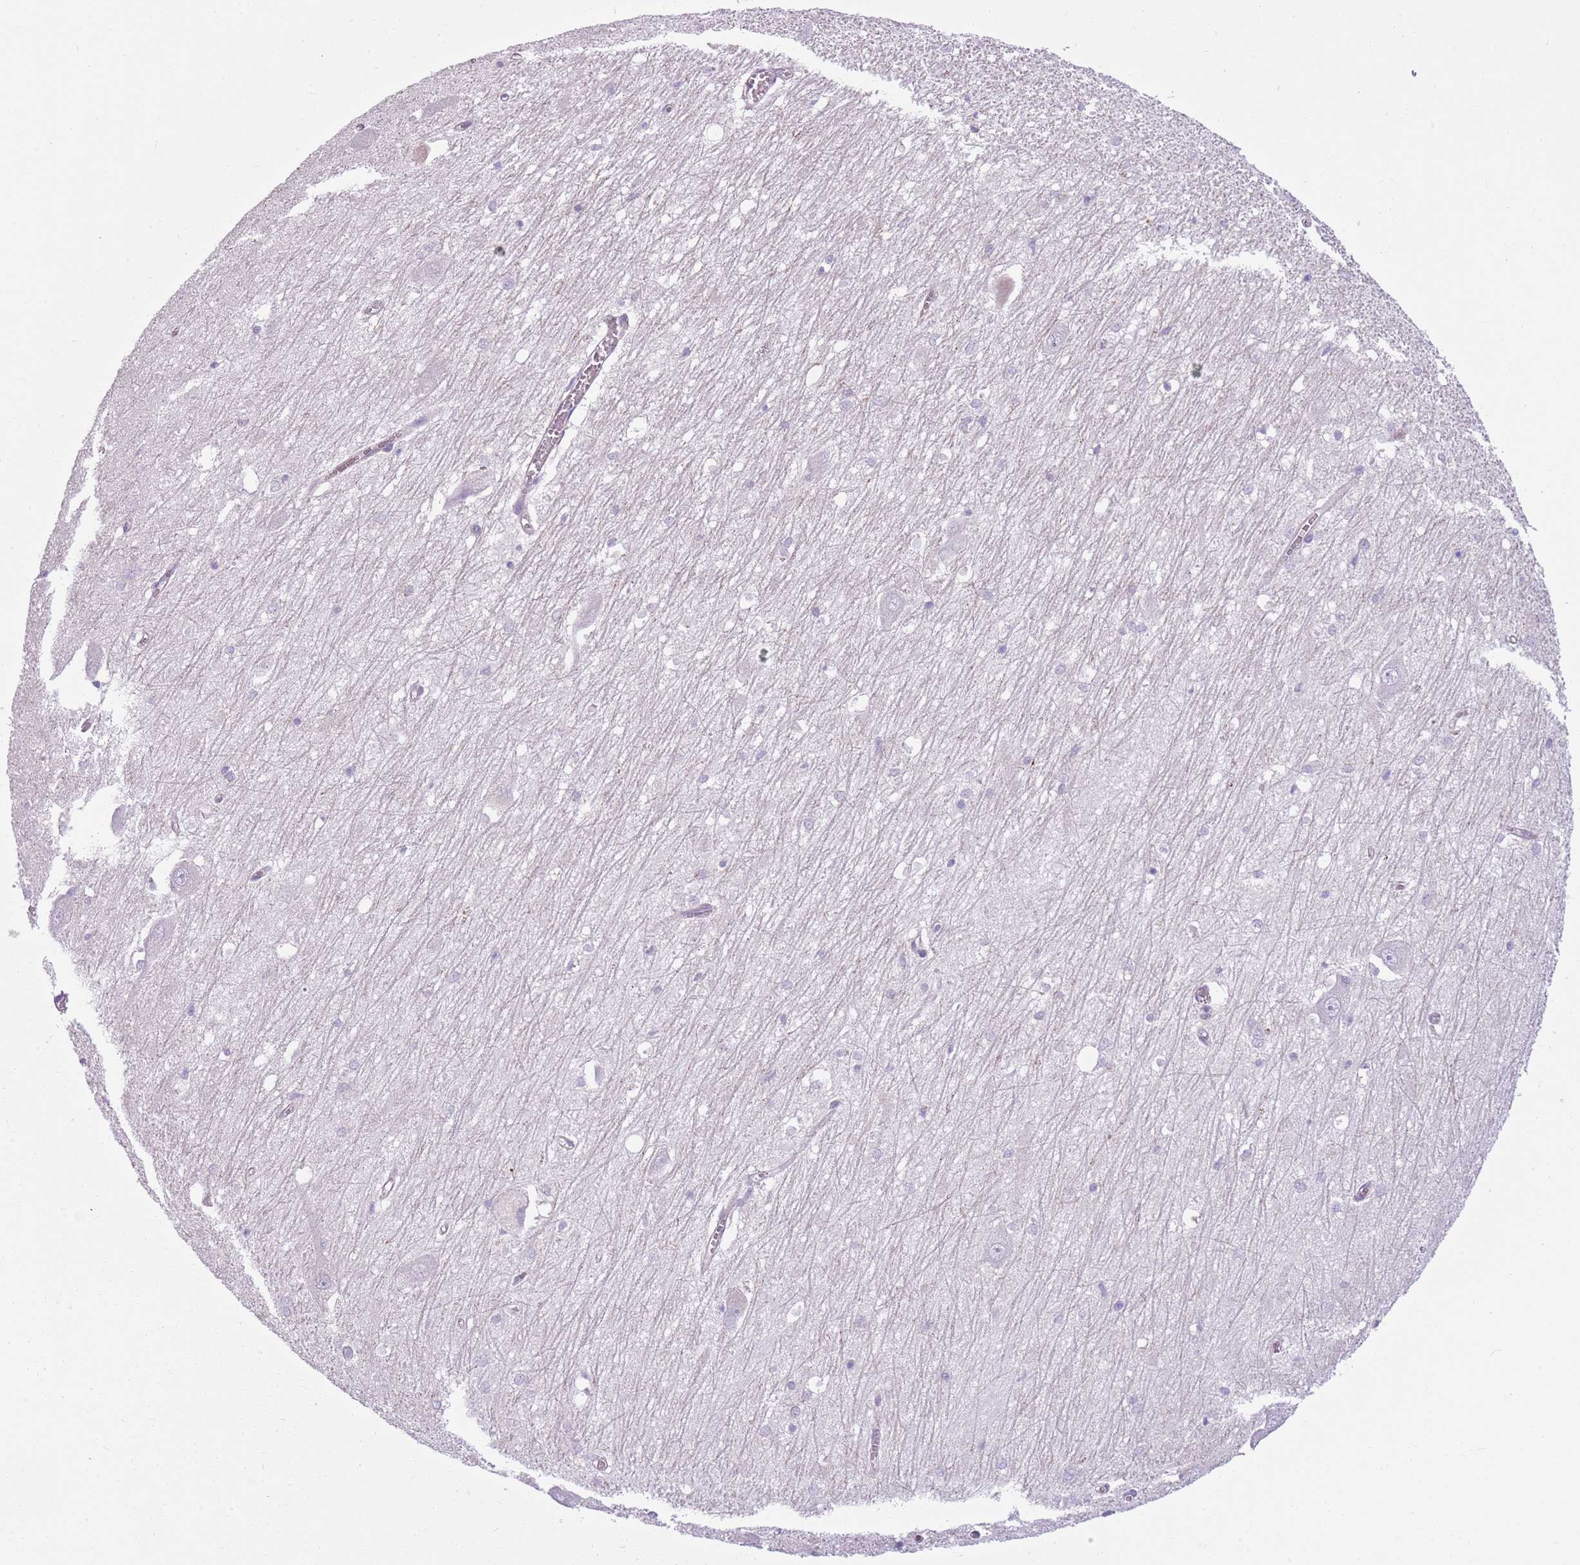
{"staining": {"intensity": "negative", "quantity": "none", "location": "none"}, "tissue": "hippocampus", "cell_type": "Glial cells", "image_type": "normal", "snomed": [{"axis": "morphology", "description": "Normal tissue, NOS"}, {"axis": "topography", "description": "Hippocampus"}], "caption": "Micrograph shows no protein positivity in glial cells of unremarkable hippocampus. Nuclei are stained in blue.", "gene": "SNX1", "patient": {"sex": "male", "age": 70}}